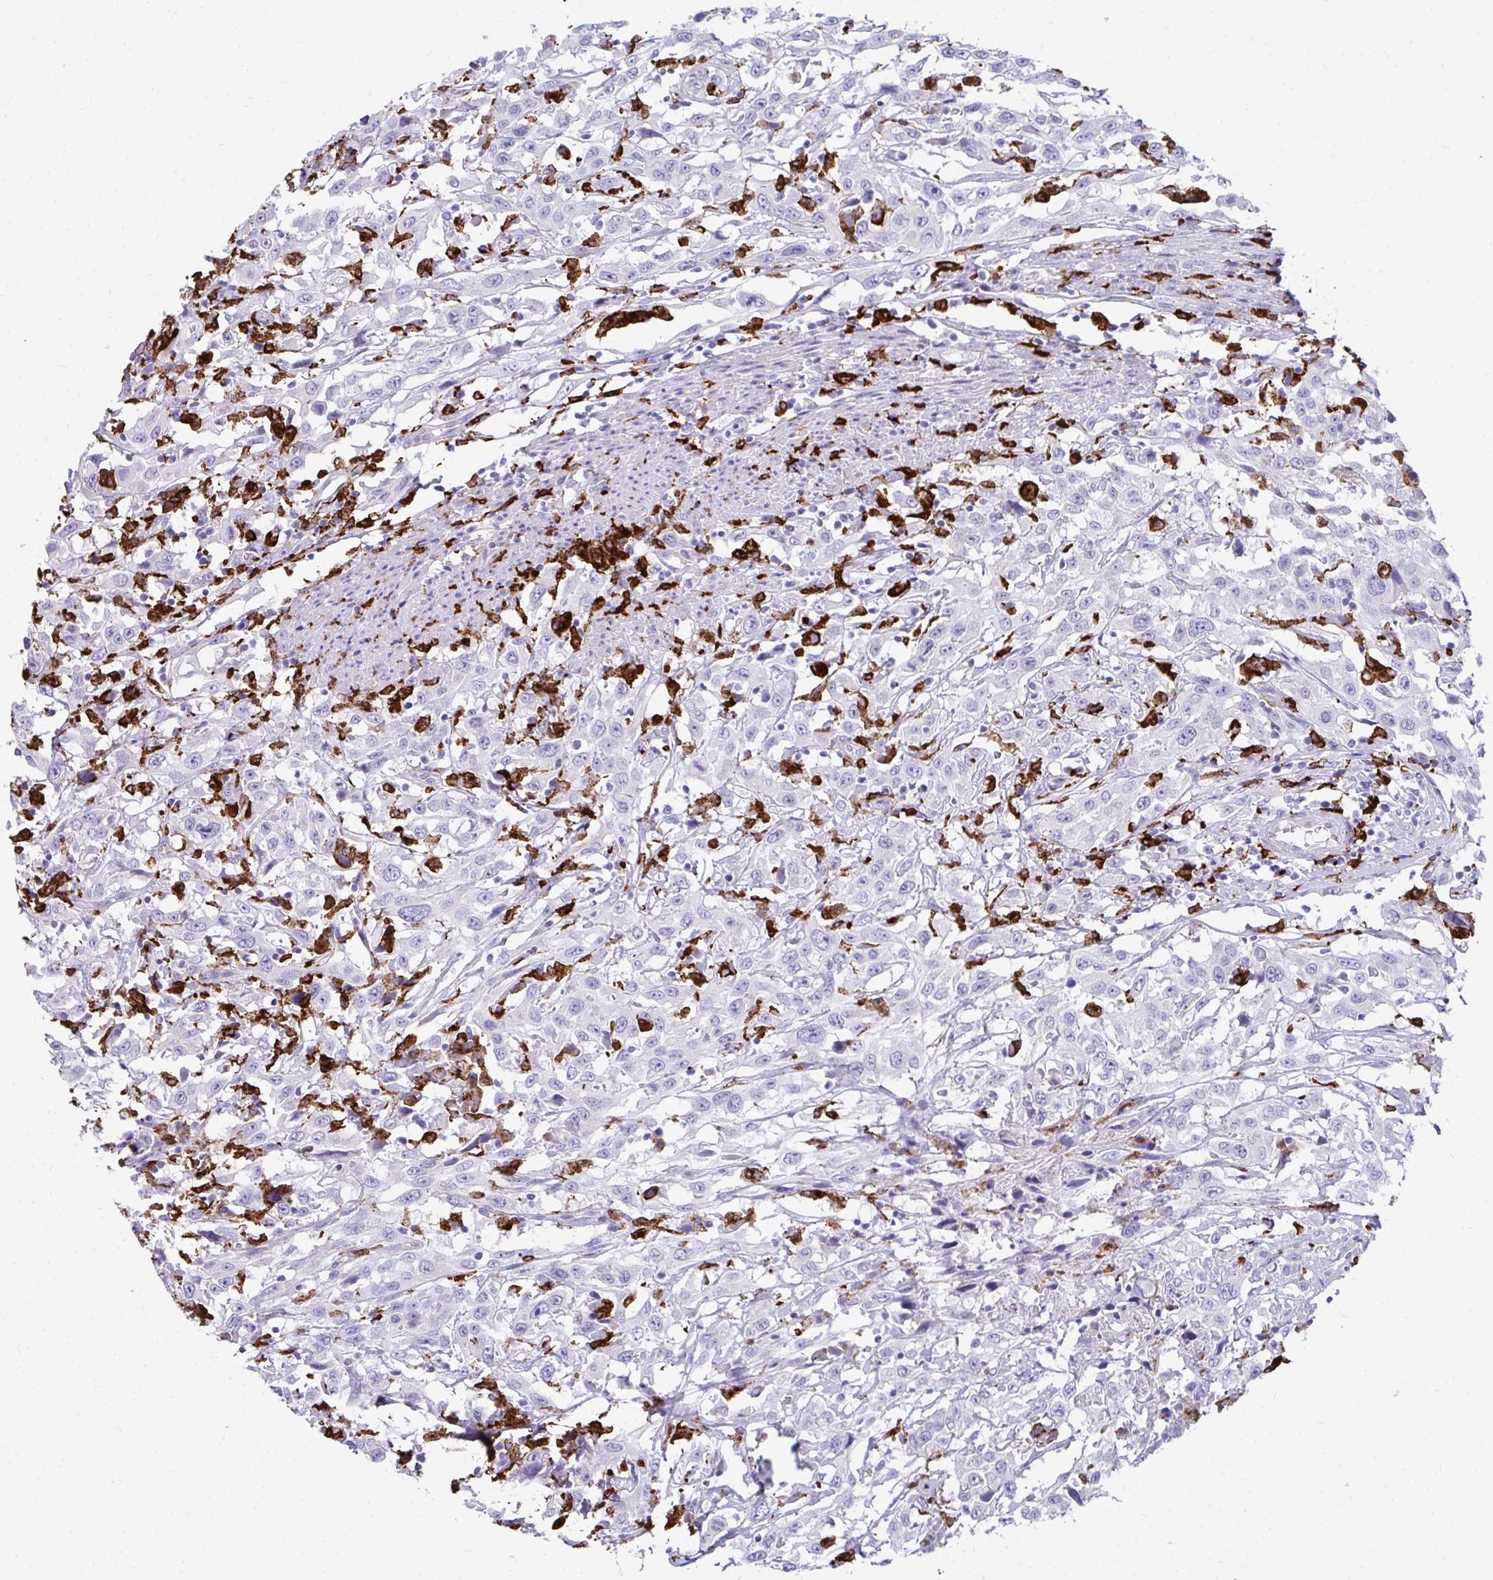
{"staining": {"intensity": "negative", "quantity": "none", "location": "none"}, "tissue": "urothelial cancer", "cell_type": "Tumor cells", "image_type": "cancer", "snomed": [{"axis": "morphology", "description": "Urothelial carcinoma, High grade"}, {"axis": "topography", "description": "Urinary bladder"}], "caption": "IHC photomicrograph of neoplastic tissue: human urothelial cancer stained with DAB shows no significant protein expression in tumor cells.", "gene": "CD163", "patient": {"sex": "male", "age": 61}}